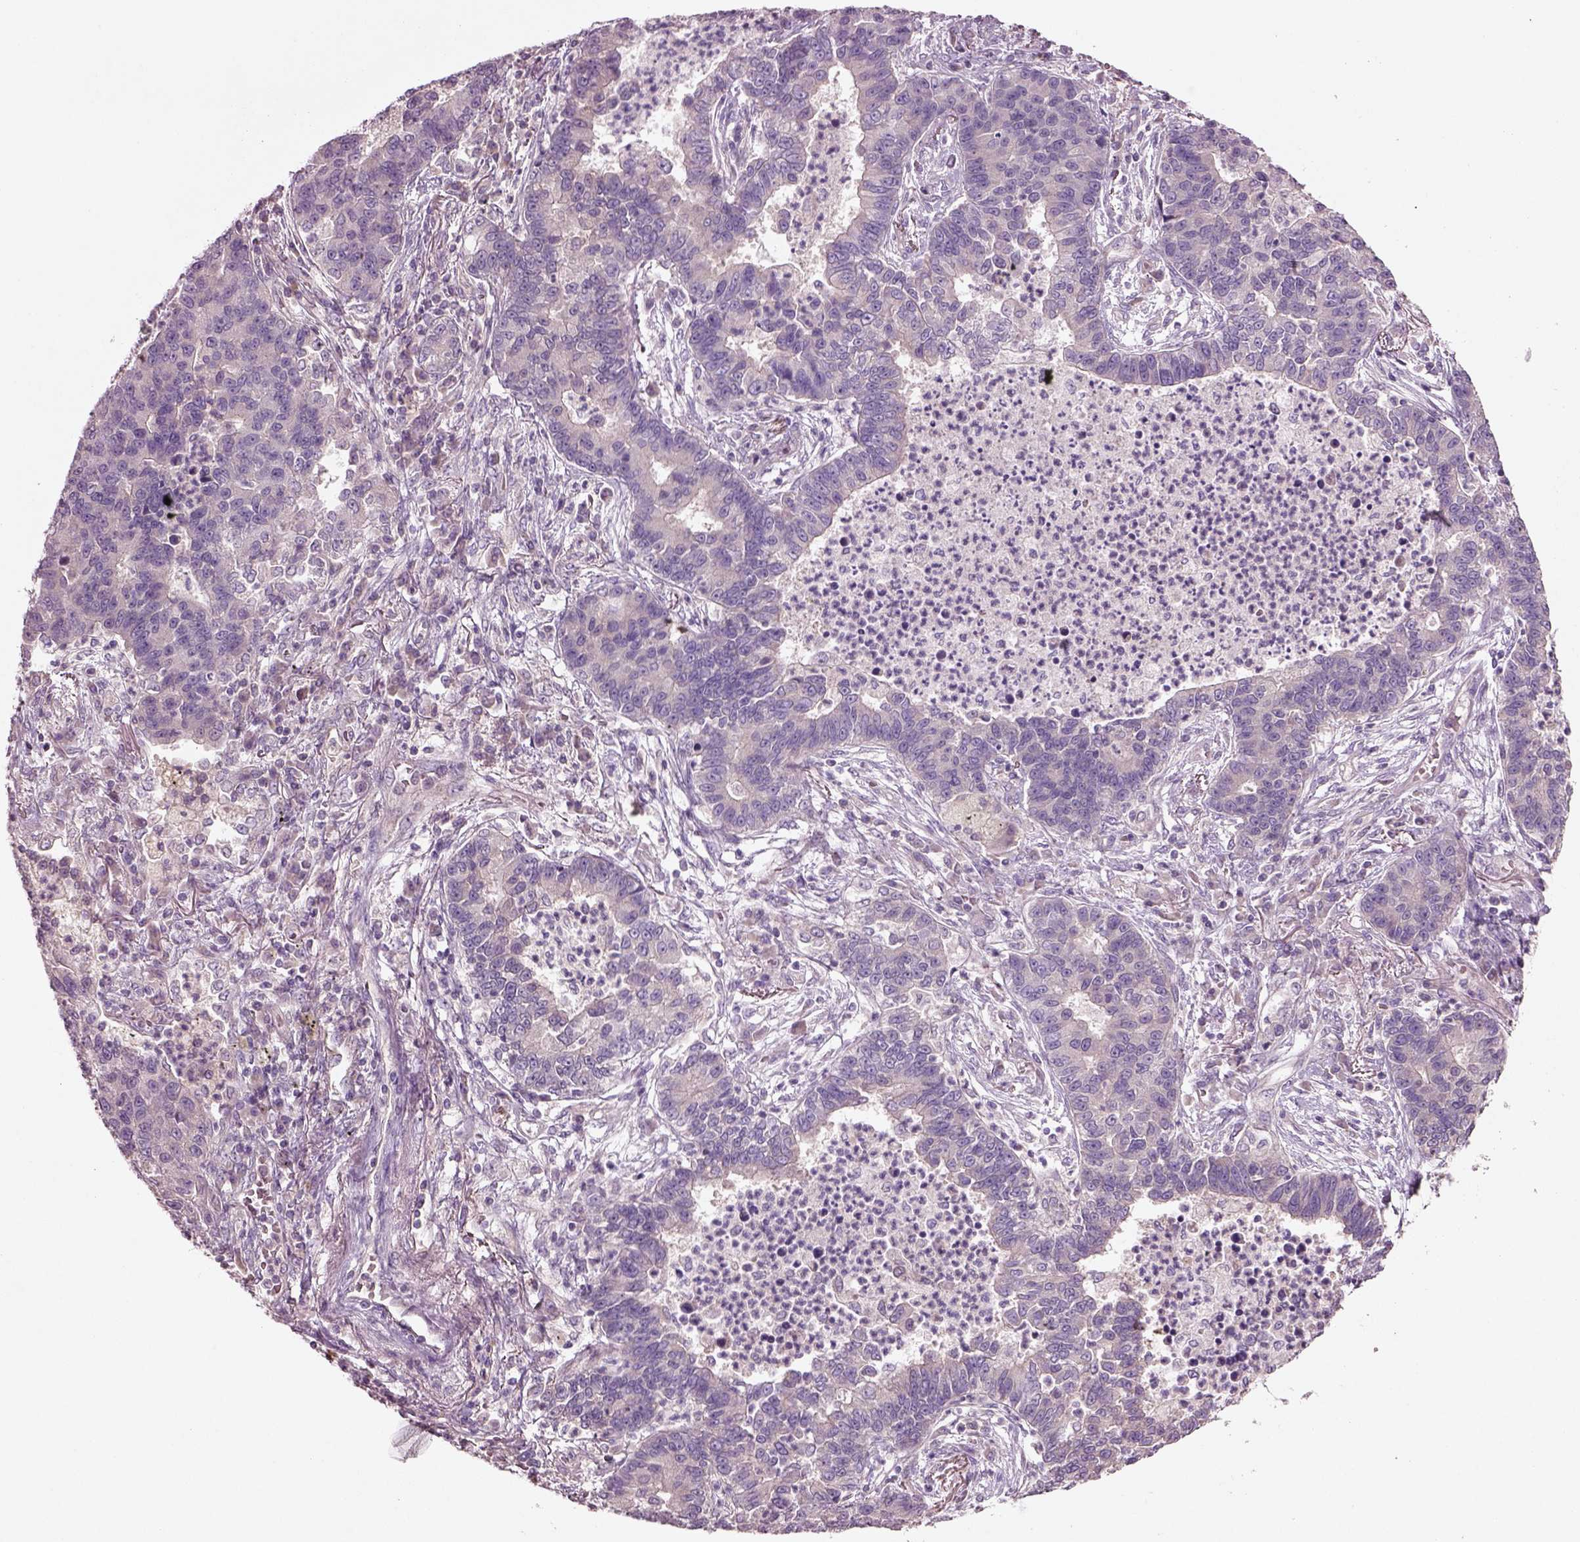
{"staining": {"intensity": "negative", "quantity": "none", "location": "none"}, "tissue": "lung cancer", "cell_type": "Tumor cells", "image_type": "cancer", "snomed": [{"axis": "morphology", "description": "Adenocarcinoma, NOS"}, {"axis": "topography", "description": "Lung"}], "caption": "A photomicrograph of human adenocarcinoma (lung) is negative for staining in tumor cells. (Immunohistochemistry (ihc), brightfield microscopy, high magnification).", "gene": "DUOXA2", "patient": {"sex": "female", "age": 57}}